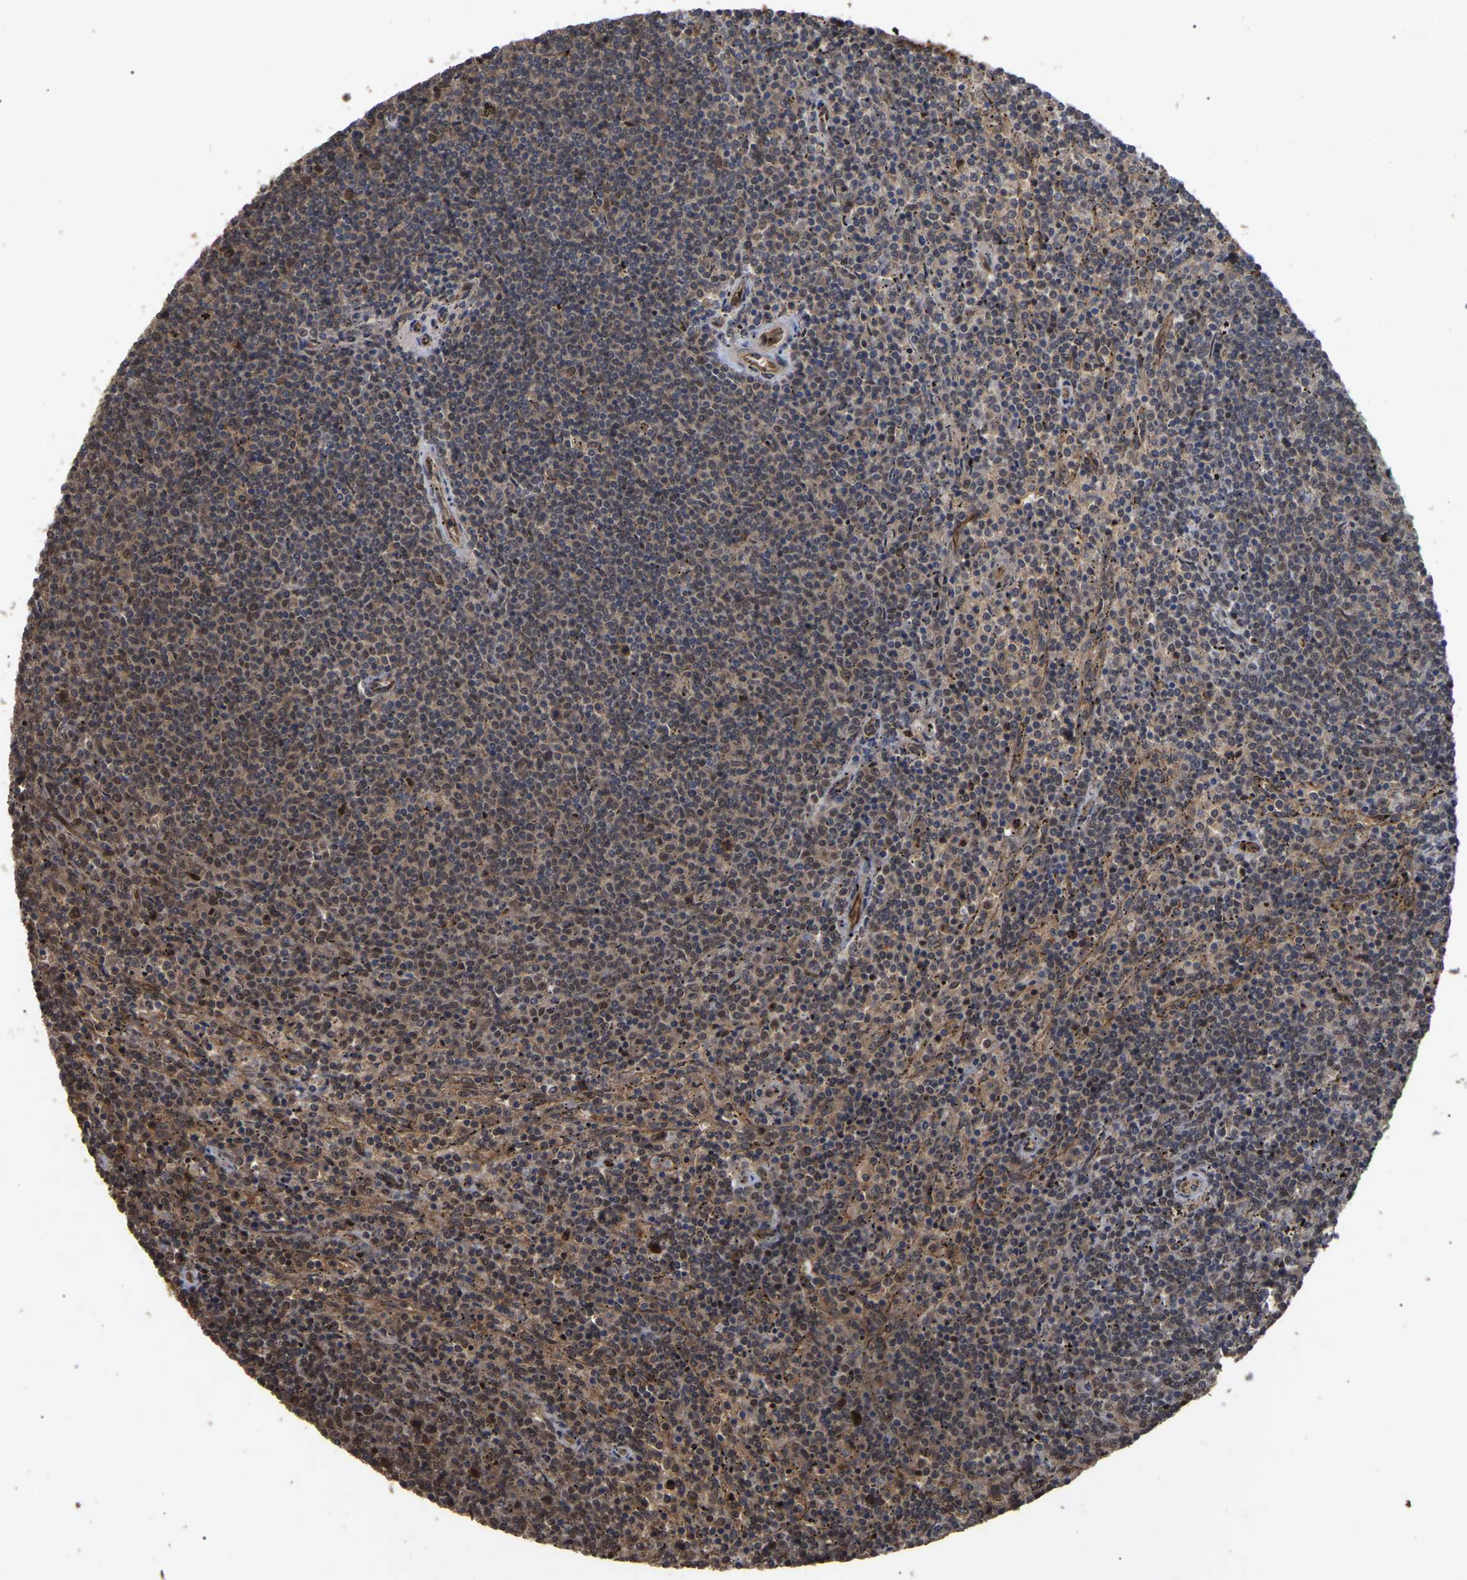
{"staining": {"intensity": "weak", "quantity": ">75%", "location": "cytoplasmic/membranous"}, "tissue": "lymphoma", "cell_type": "Tumor cells", "image_type": "cancer", "snomed": [{"axis": "morphology", "description": "Malignant lymphoma, non-Hodgkin's type, Low grade"}, {"axis": "topography", "description": "Spleen"}], "caption": "Protein expression analysis of lymphoma demonstrates weak cytoplasmic/membranous expression in about >75% of tumor cells. (brown staining indicates protein expression, while blue staining denotes nuclei).", "gene": "FAM161B", "patient": {"sex": "female", "age": 50}}